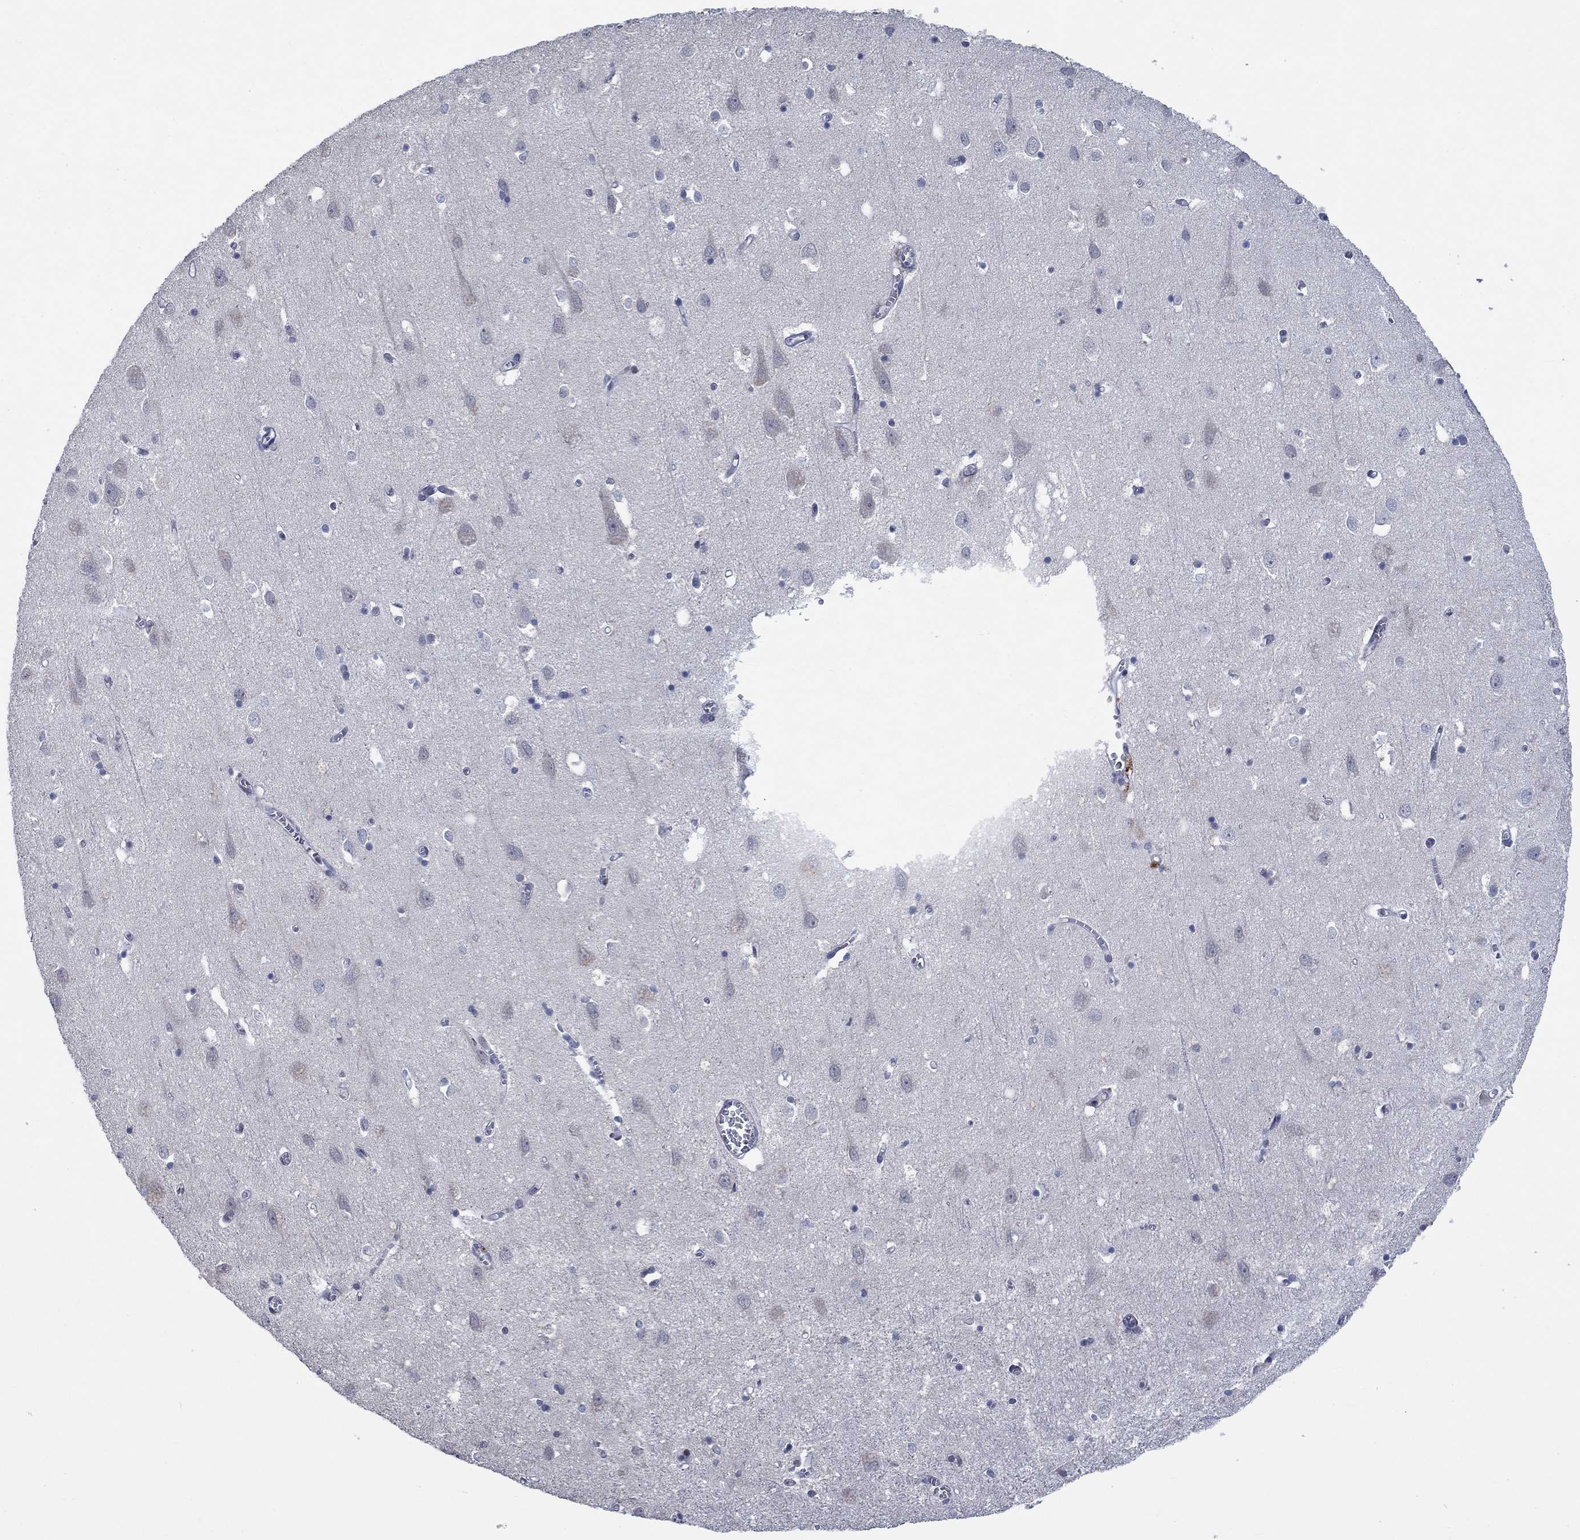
{"staining": {"intensity": "negative", "quantity": "none", "location": "none"}, "tissue": "cerebral cortex", "cell_type": "Endothelial cells", "image_type": "normal", "snomed": [{"axis": "morphology", "description": "Normal tissue, NOS"}, {"axis": "topography", "description": "Cerebral cortex"}], "caption": "The photomicrograph shows no significant staining in endothelial cells of cerebral cortex.", "gene": "HTN1", "patient": {"sex": "male", "age": 70}}